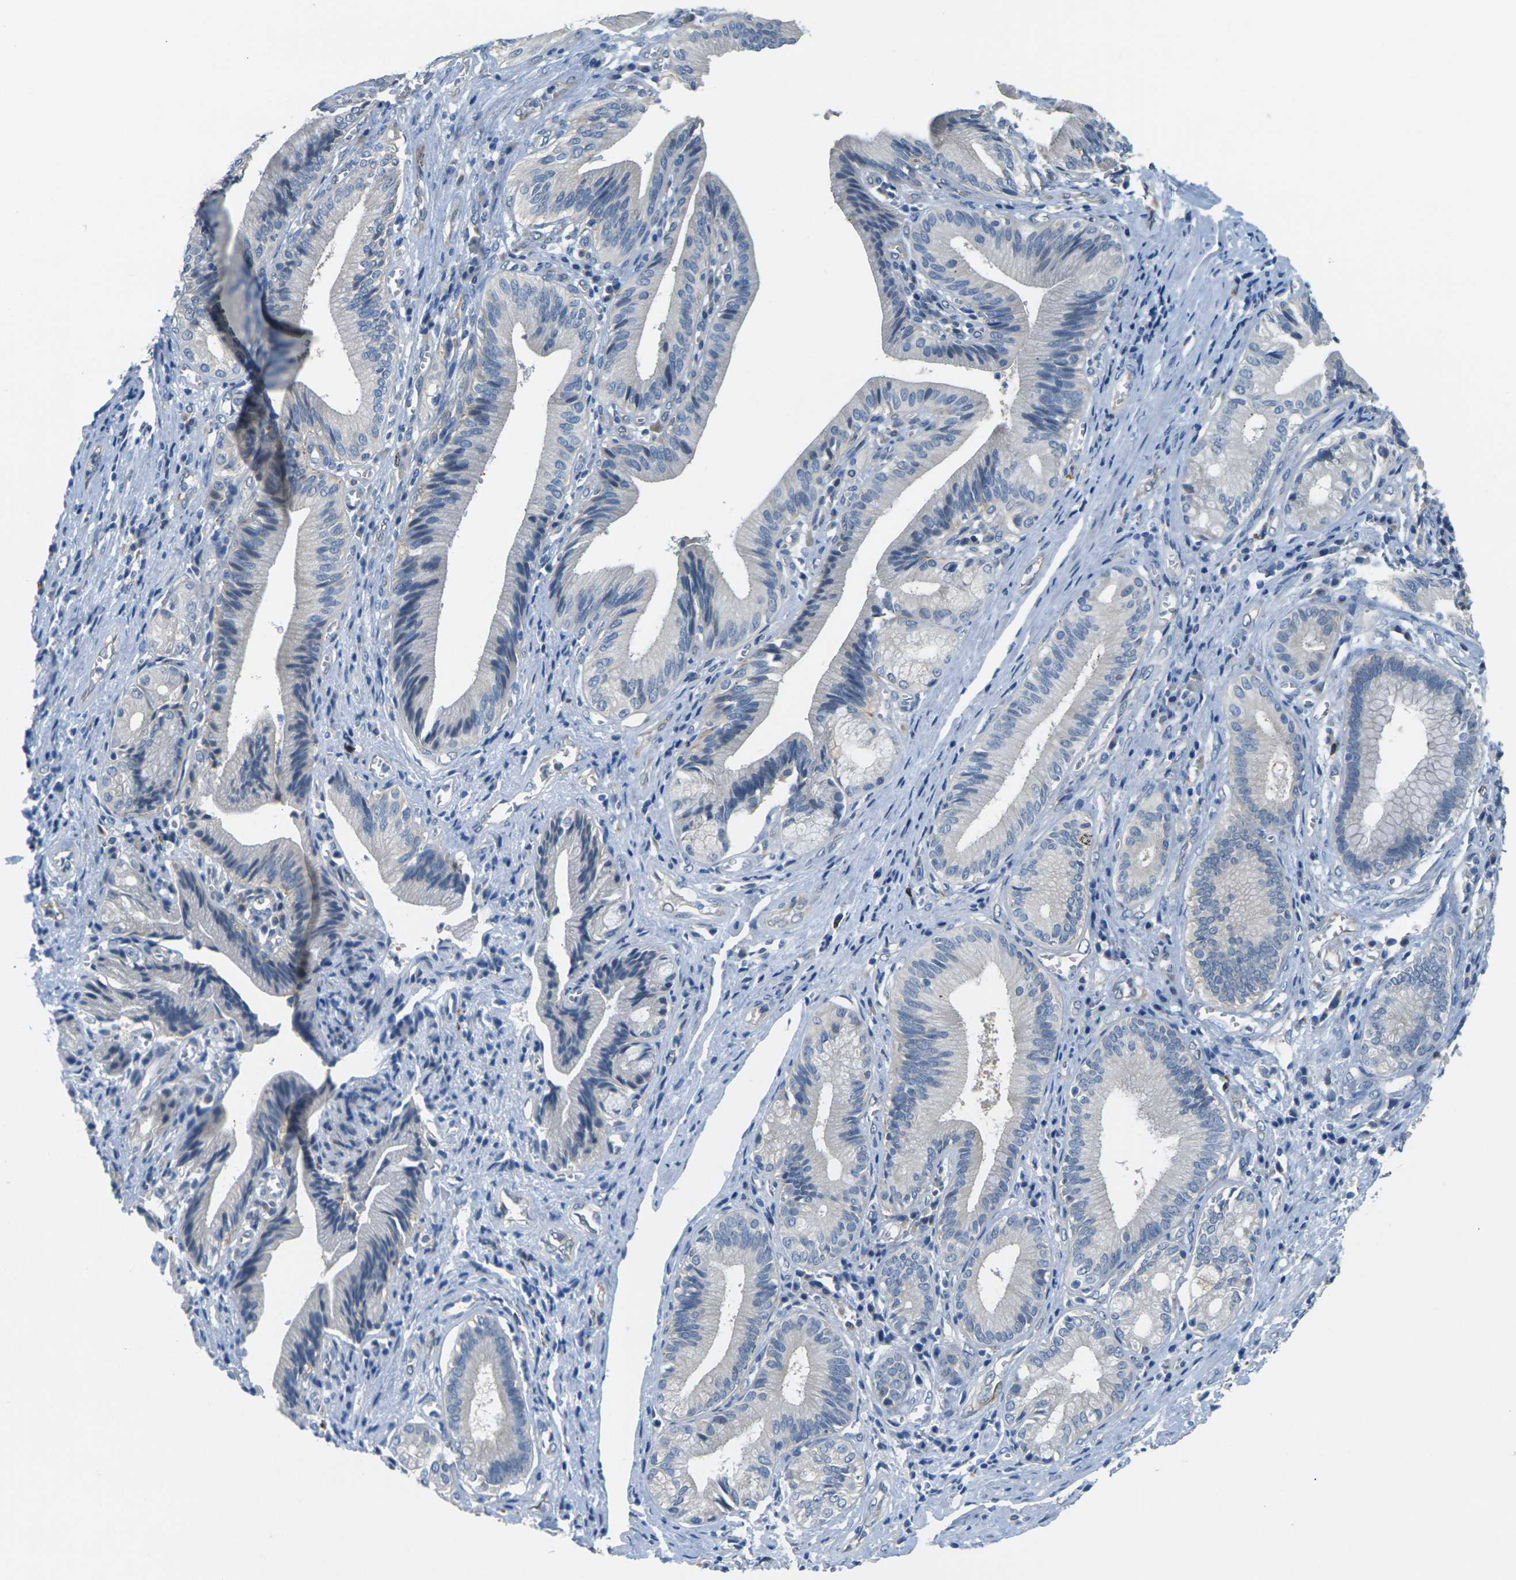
{"staining": {"intensity": "negative", "quantity": "none", "location": "none"}, "tissue": "pancreatic cancer", "cell_type": "Tumor cells", "image_type": "cancer", "snomed": [{"axis": "morphology", "description": "Adenocarcinoma, NOS"}, {"axis": "topography", "description": "Pancreas"}], "caption": "Immunohistochemistry micrograph of neoplastic tissue: pancreatic cancer (adenocarcinoma) stained with DAB (3,3'-diaminobenzidine) exhibits no significant protein expression in tumor cells.", "gene": "CYP2C8", "patient": {"sex": "female", "age": 75}}